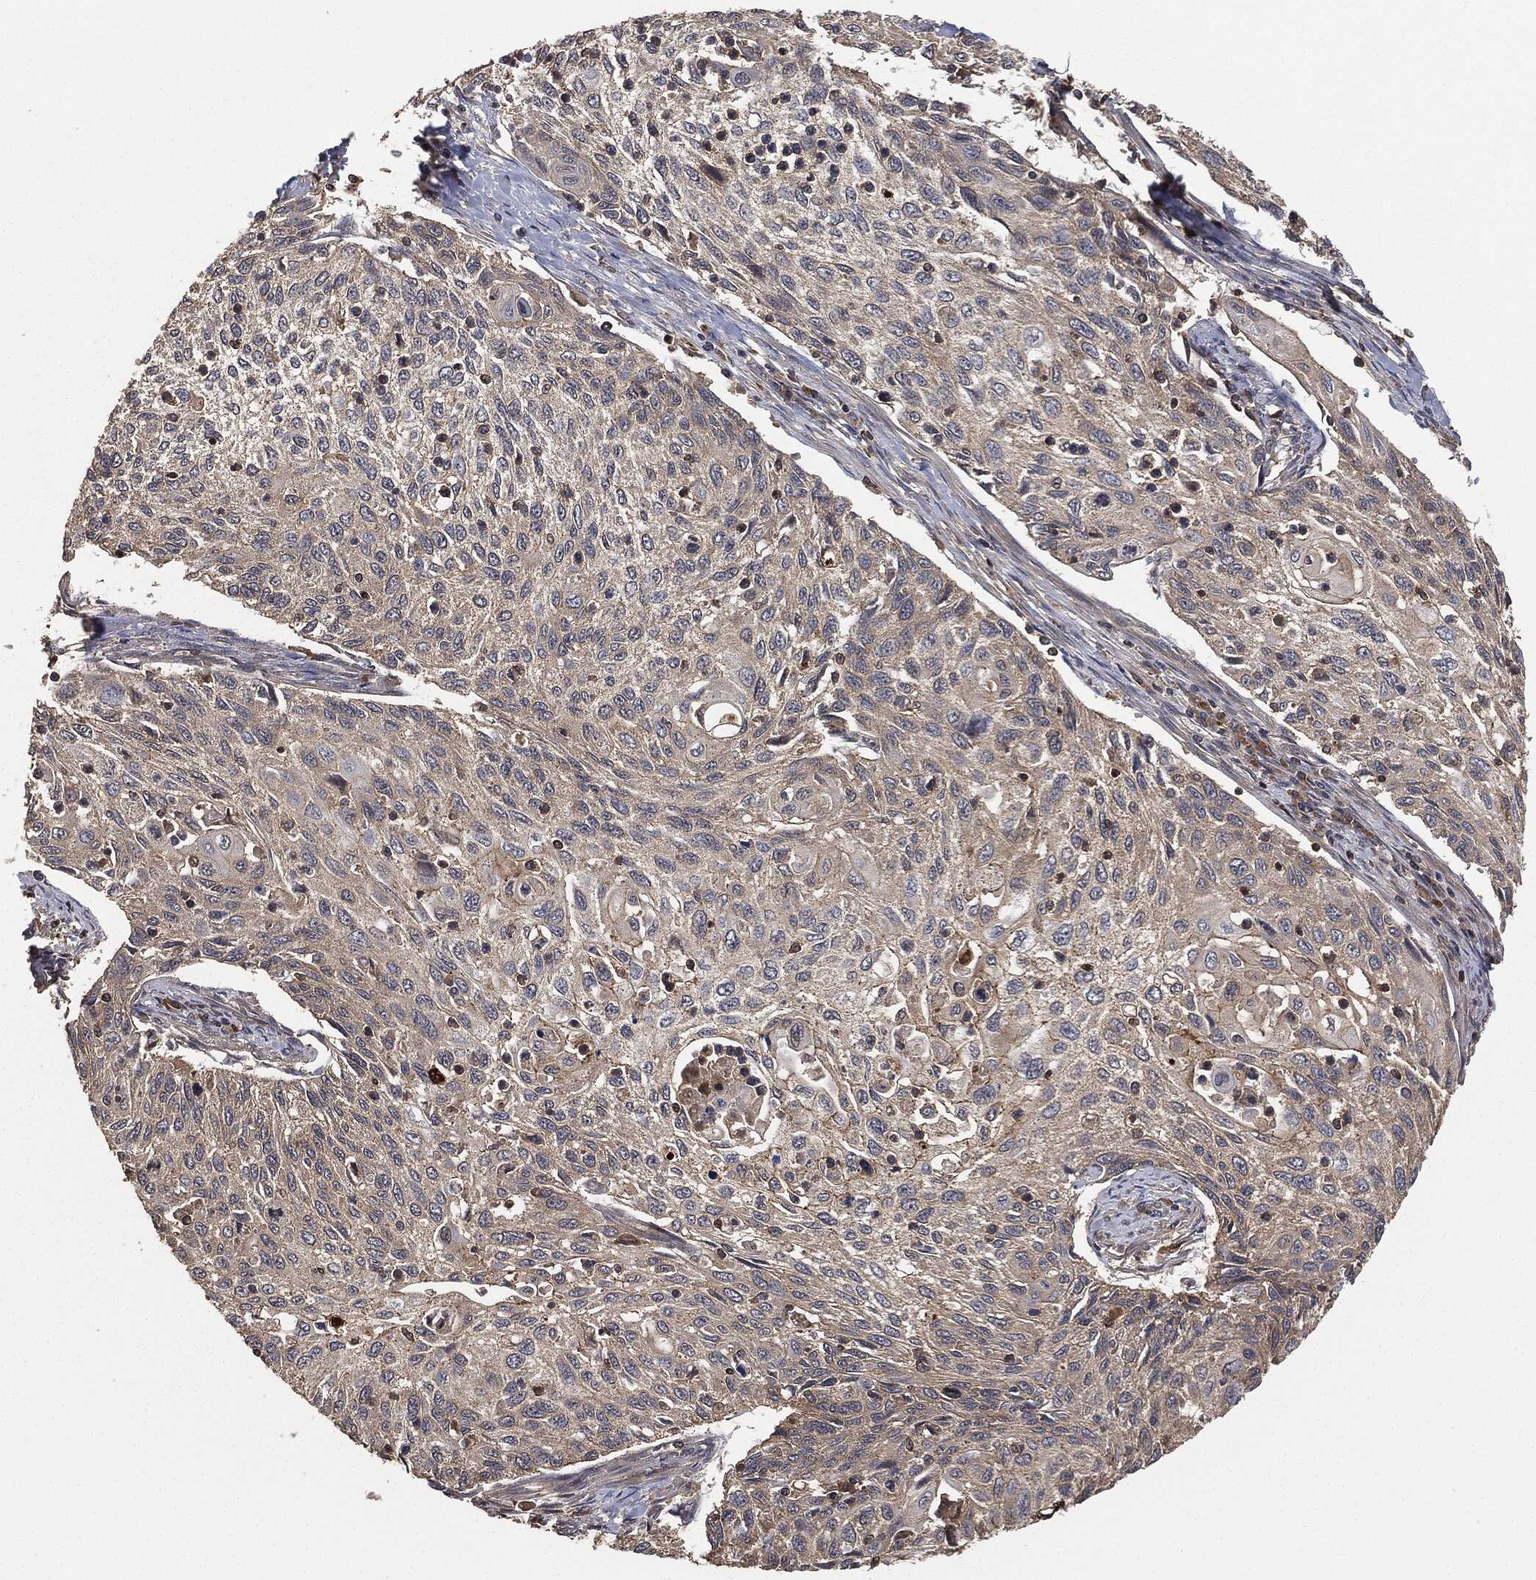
{"staining": {"intensity": "negative", "quantity": "none", "location": "none"}, "tissue": "cervical cancer", "cell_type": "Tumor cells", "image_type": "cancer", "snomed": [{"axis": "morphology", "description": "Squamous cell carcinoma, NOS"}, {"axis": "topography", "description": "Cervix"}], "caption": "Cervical cancer stained for a protein using immunohistochemistry (IHC) demonstrates no positivity tumor cells.", "gene": "ERBIN", "patient": {"sex": "female", "age": 70}}